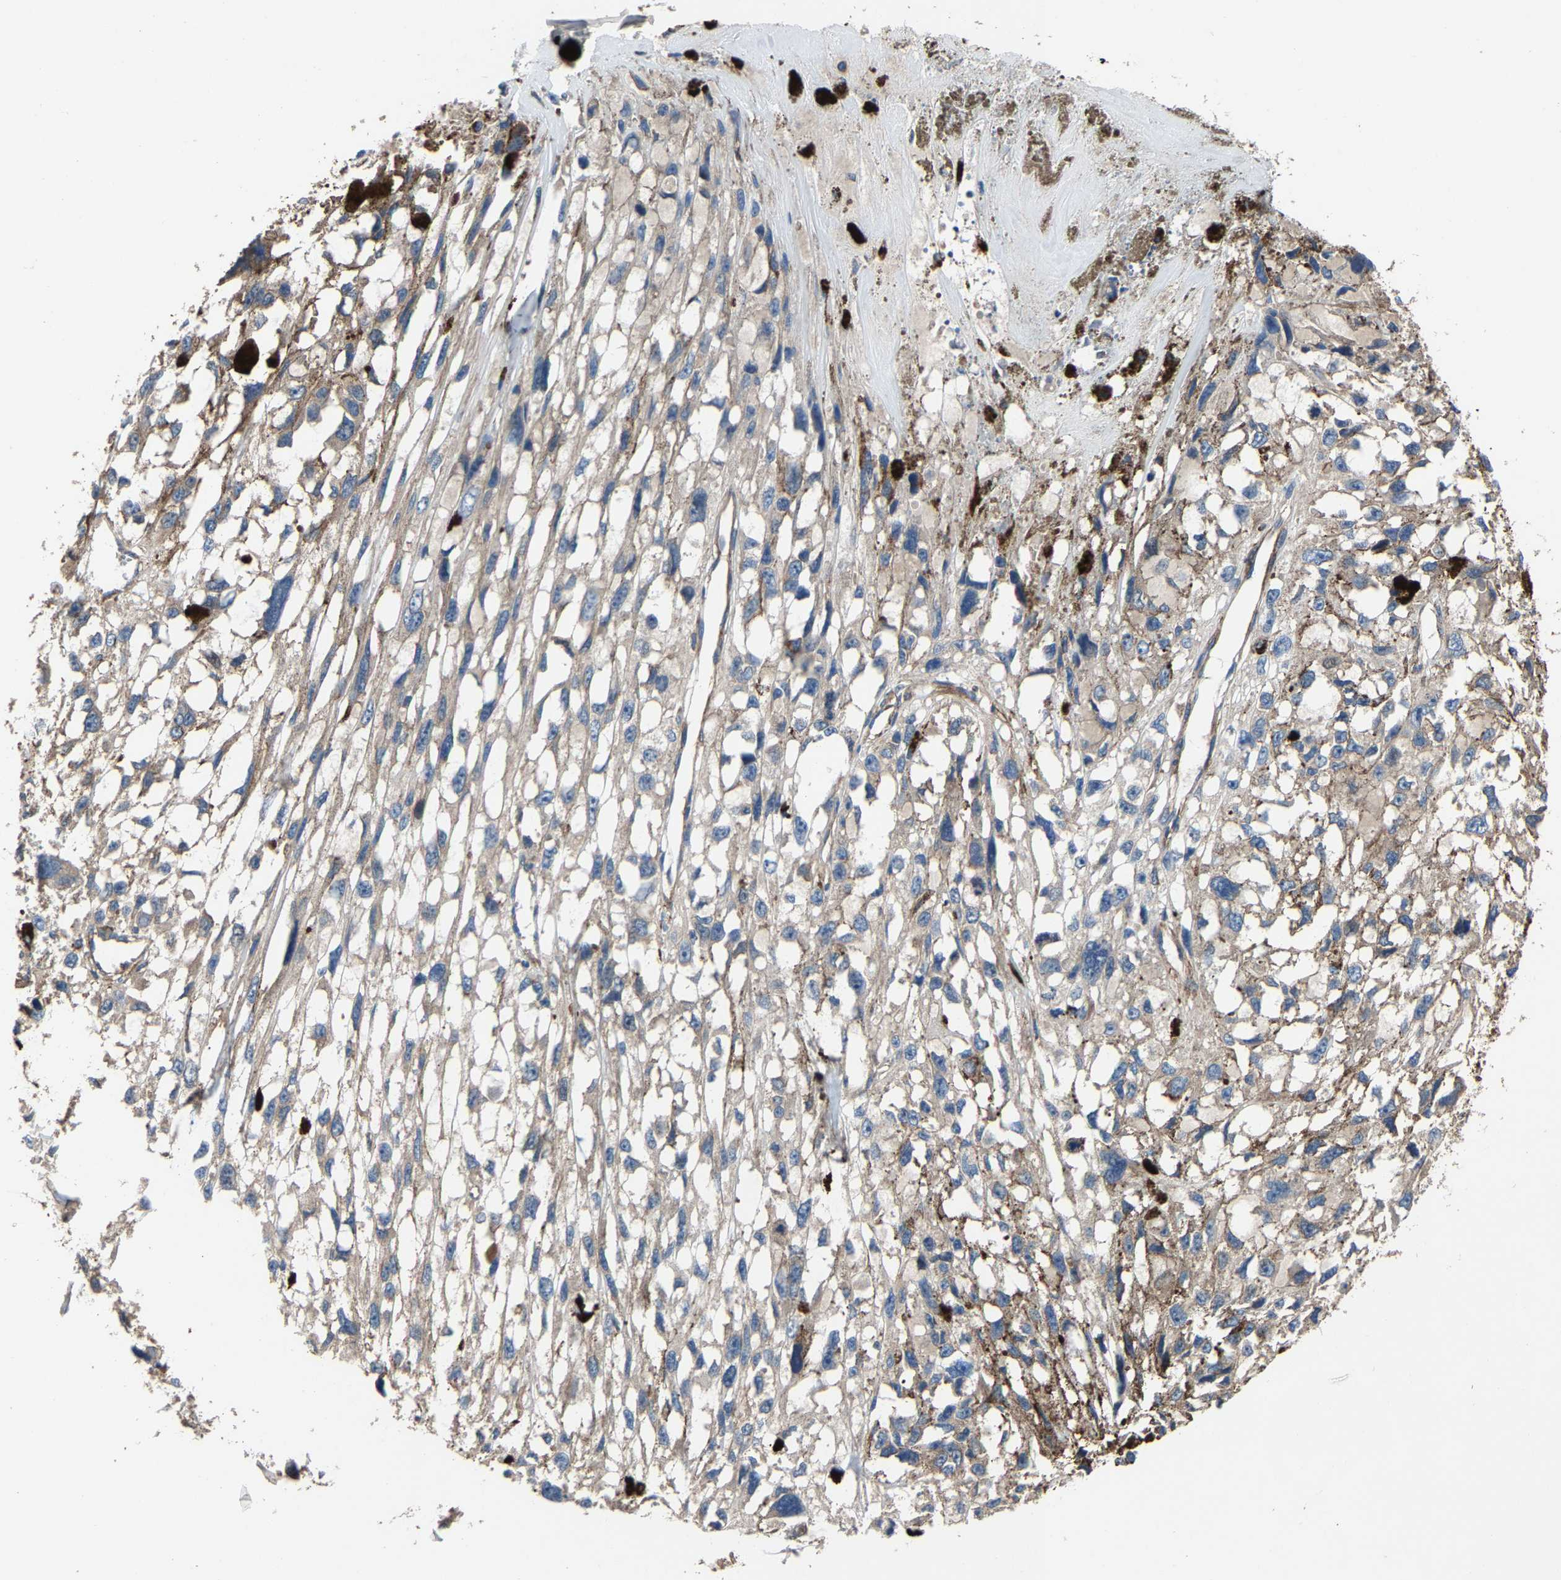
{"staining": {"intensity": "negative", "quantity": "none", "location": "none"}, "tissue": "melanoma", "cell_type": "Tumor cells", "image_type": "cancer", "snomed": [{"axis": "morphology", "description": "Malignant melanoma, Metastatic site"}, {"axis": "topography", "description": "Lymph node"}], "caption": "IHC of malignant melanoma (metastatic site) displays no staining in tumor cells.", "gene": "KIAA1958", "patient": {"sex": "male", "age": 59}}